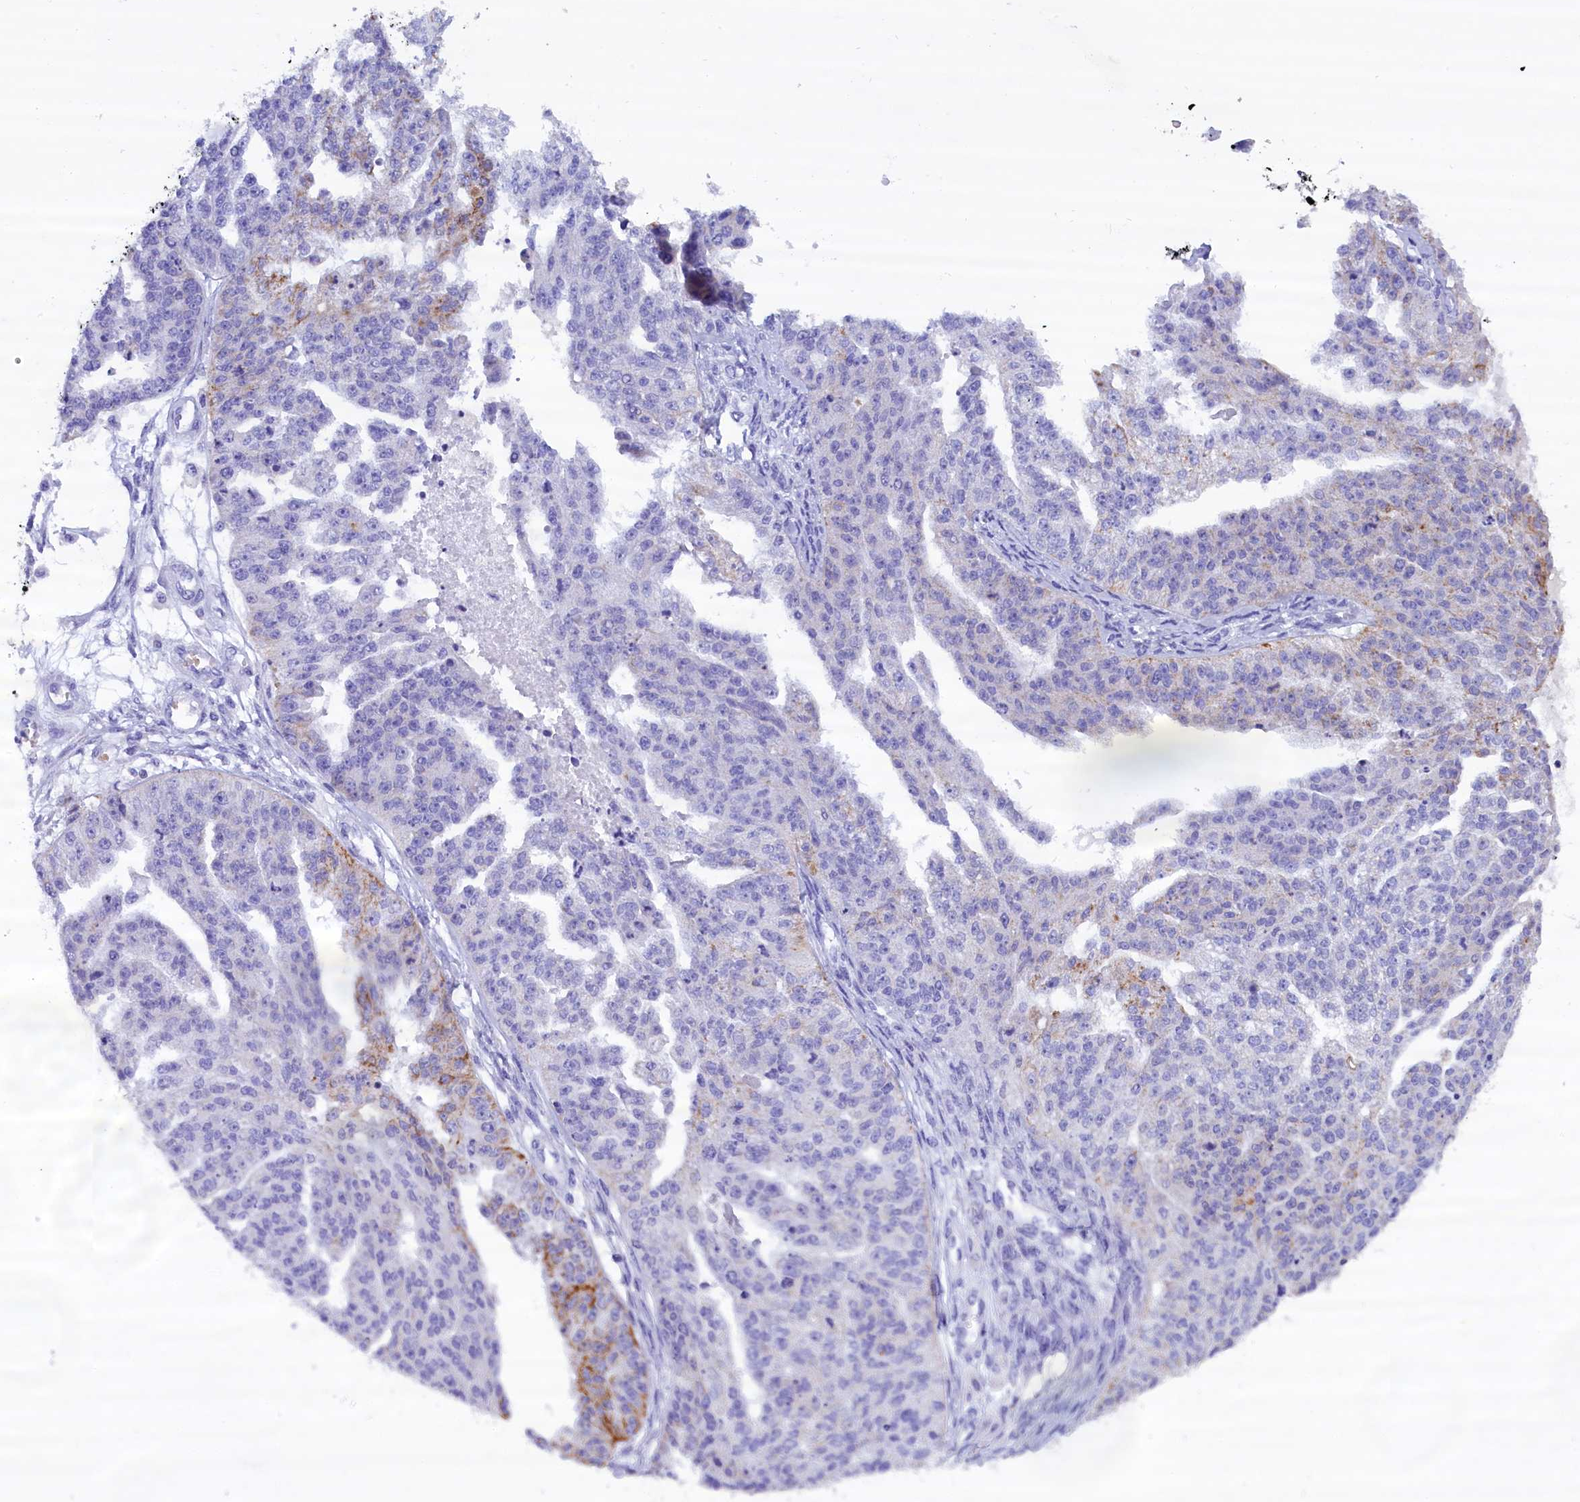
{"staining": {"intensity": "moderate", "quantity": "<25%", "location": "cytoplasmic/membranous"}, "tissue": "ovarian cancer", "cell_type": "Tumor cells", "image_type": "cancer", "snomed": [{"axis": "morphology", "description": "Cystadenocarcinoma, serous, NOS"}, {"axis": "topography", "description": "Ovary"}], "caption": "Ovarian cancer (serous cystadenocarcinoma) was stained to show a protein in brown. There is low levels of moderate cytoplasmic/membranous expression in approximately <25% of tumor cells. The protein of interest is shown in brown color, while the nuclei are stained blue.", "gene": "ABAT", "patient": {"sex": "female", "age": 58}}